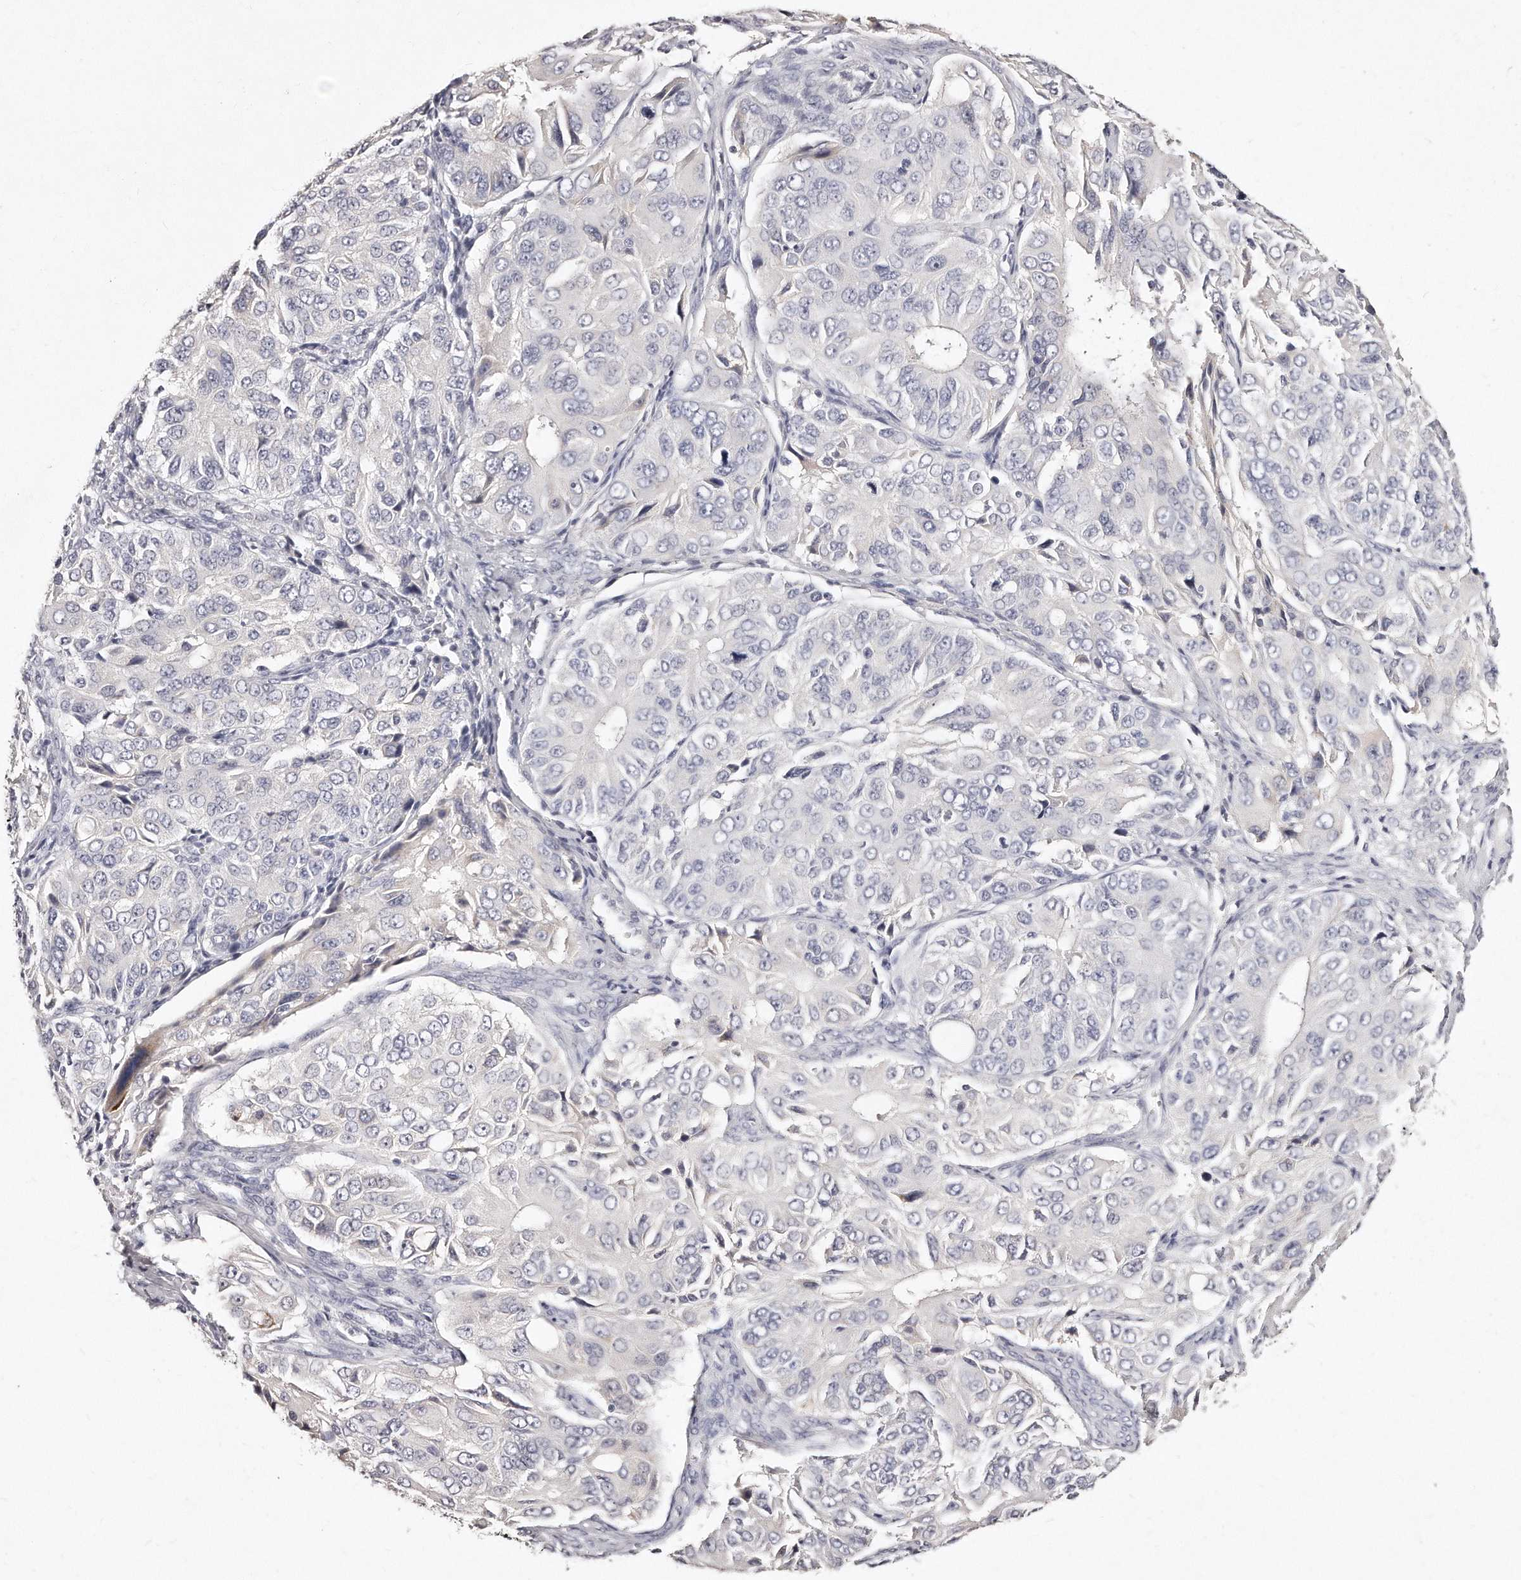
{"staining": {"intensity": "negative", "quantity": "none", "location": "none"}, "tissue": "ovarian cancer", "cell_type": "Tumor cells", "image_type": "cancer", "snomed": [{"axis": "morphology", "description": "Carcinoma, endometroid"}, {"axis": "topography", "description": "Ovary"}], "caption": "High power microscopy image of an immunohistochemistry micrograph of ovarian endometroid carcinoma, revealing no significant staining in tumor cells. (DAB immunohistochemistry (IHC), high magnification).", "gene": "GDA", "patient": {"sex": "female", "age": 51}}